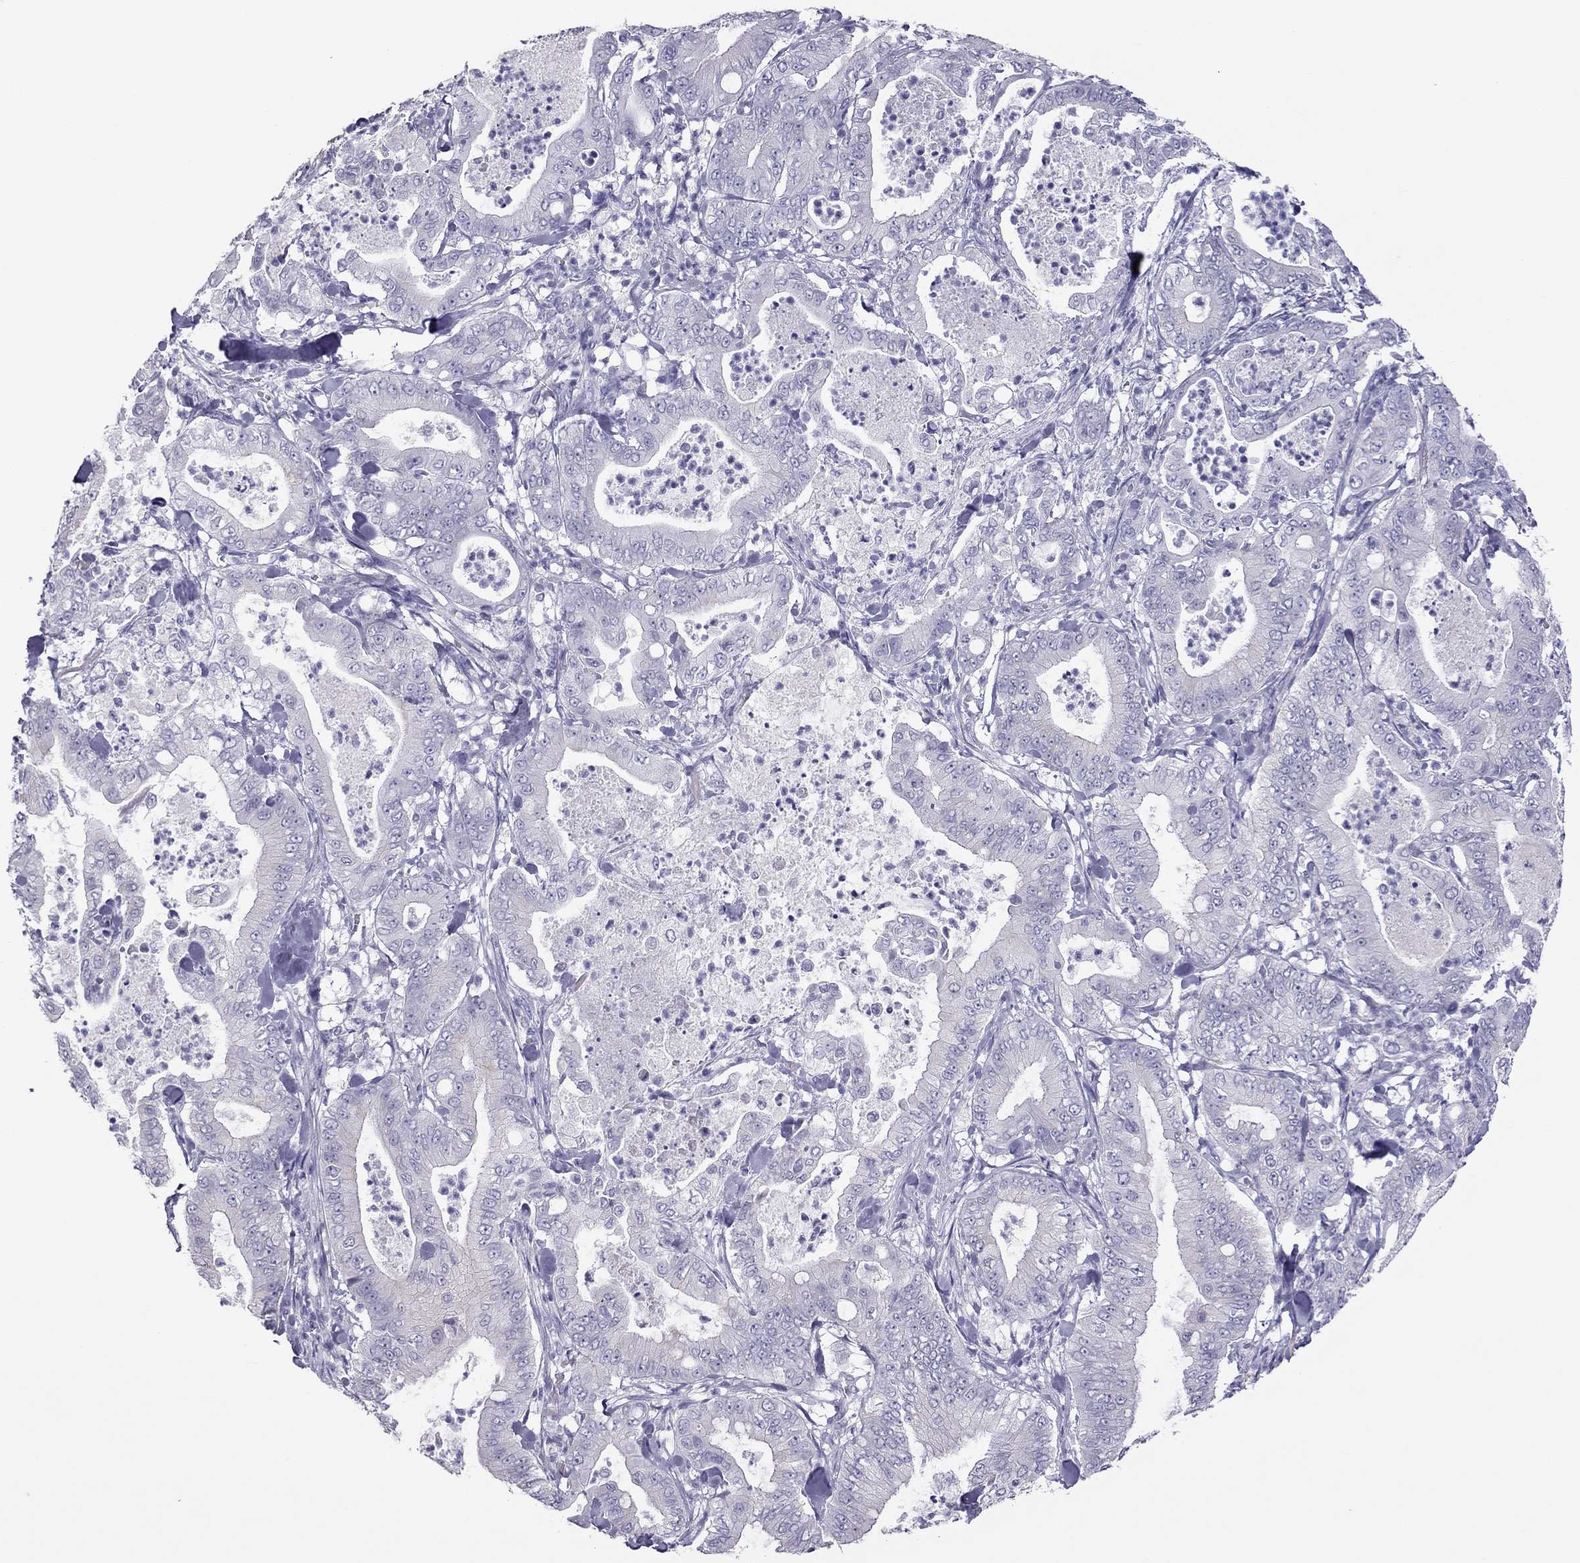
{"staining": {"intensity": "negative", "quantity": "none", "location": "none"}, "tissue": "pancreatic cancer", "cell_type": "Tumor cells", "image_type": "cancer", "snomed": [{"axis": "morphology", "description": "Adenocarcinoma, NOS"}, {"axis": "topography", "description": "Pancreas"}], "caption": "An image of human pancreatic adenocarcinoma is negative for staining in tumor cells.", "gene": "TEX14", "patient": {"sex": "male", "age": 71}}